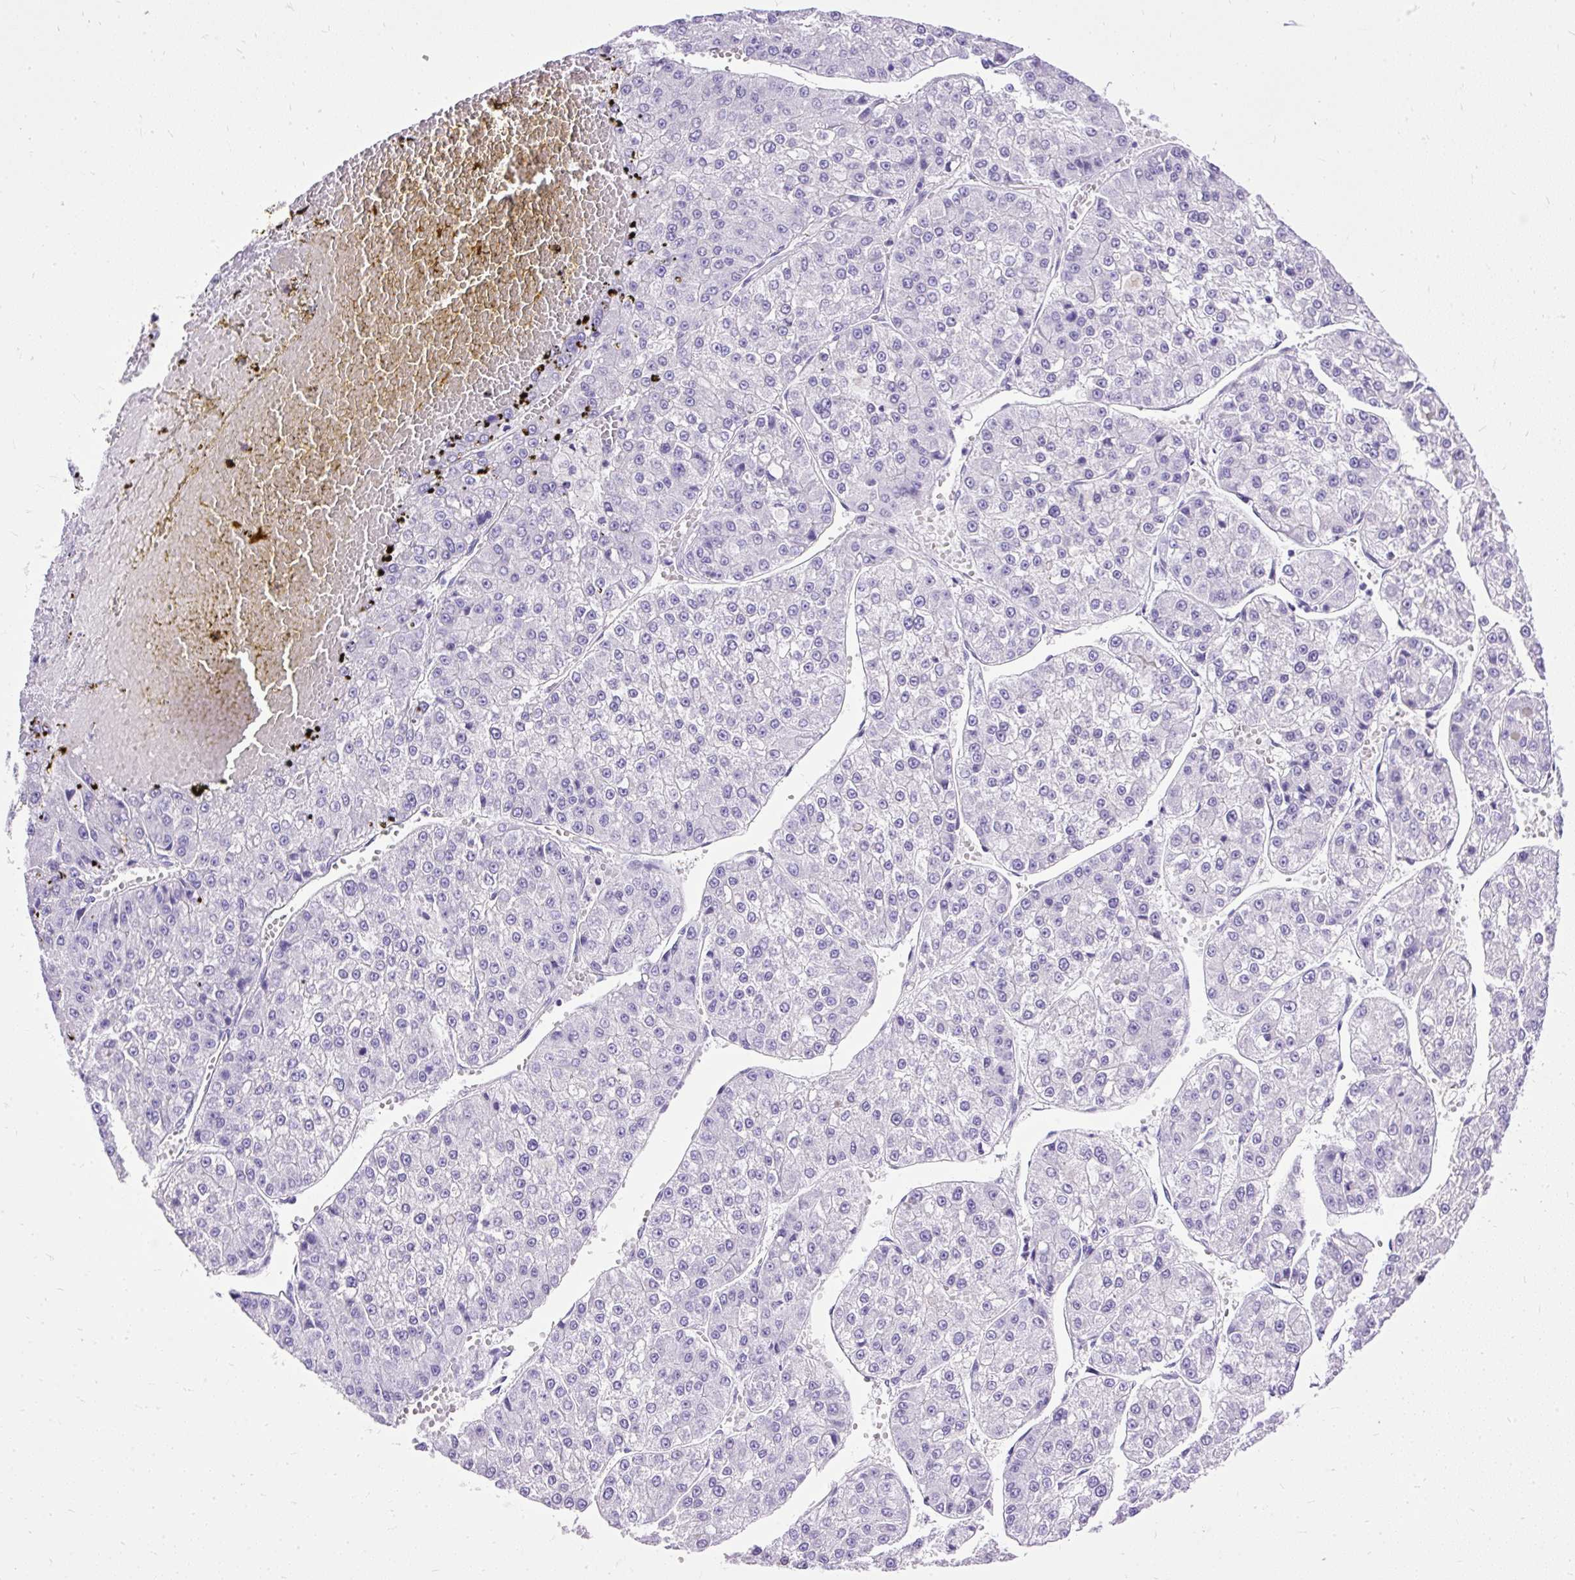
{"staining": {"intensity": "negative", "quantity": "none", "location": "none"}, "tissue": "liver cancer", "cell_type": "Tumor cells", "image_type": "cancer", "snomed": [{"axis": "morphology", "description": "Carcinoma, Hepatocellular, NOS"}, {"axis": "topography", "description": "Liver"}], "caption": "Photomicrograph shows no significant protein positivity in tumor cells of liver cancer.", "gene": "HEY1", "patient": {"sex": "female", "age": 73}}